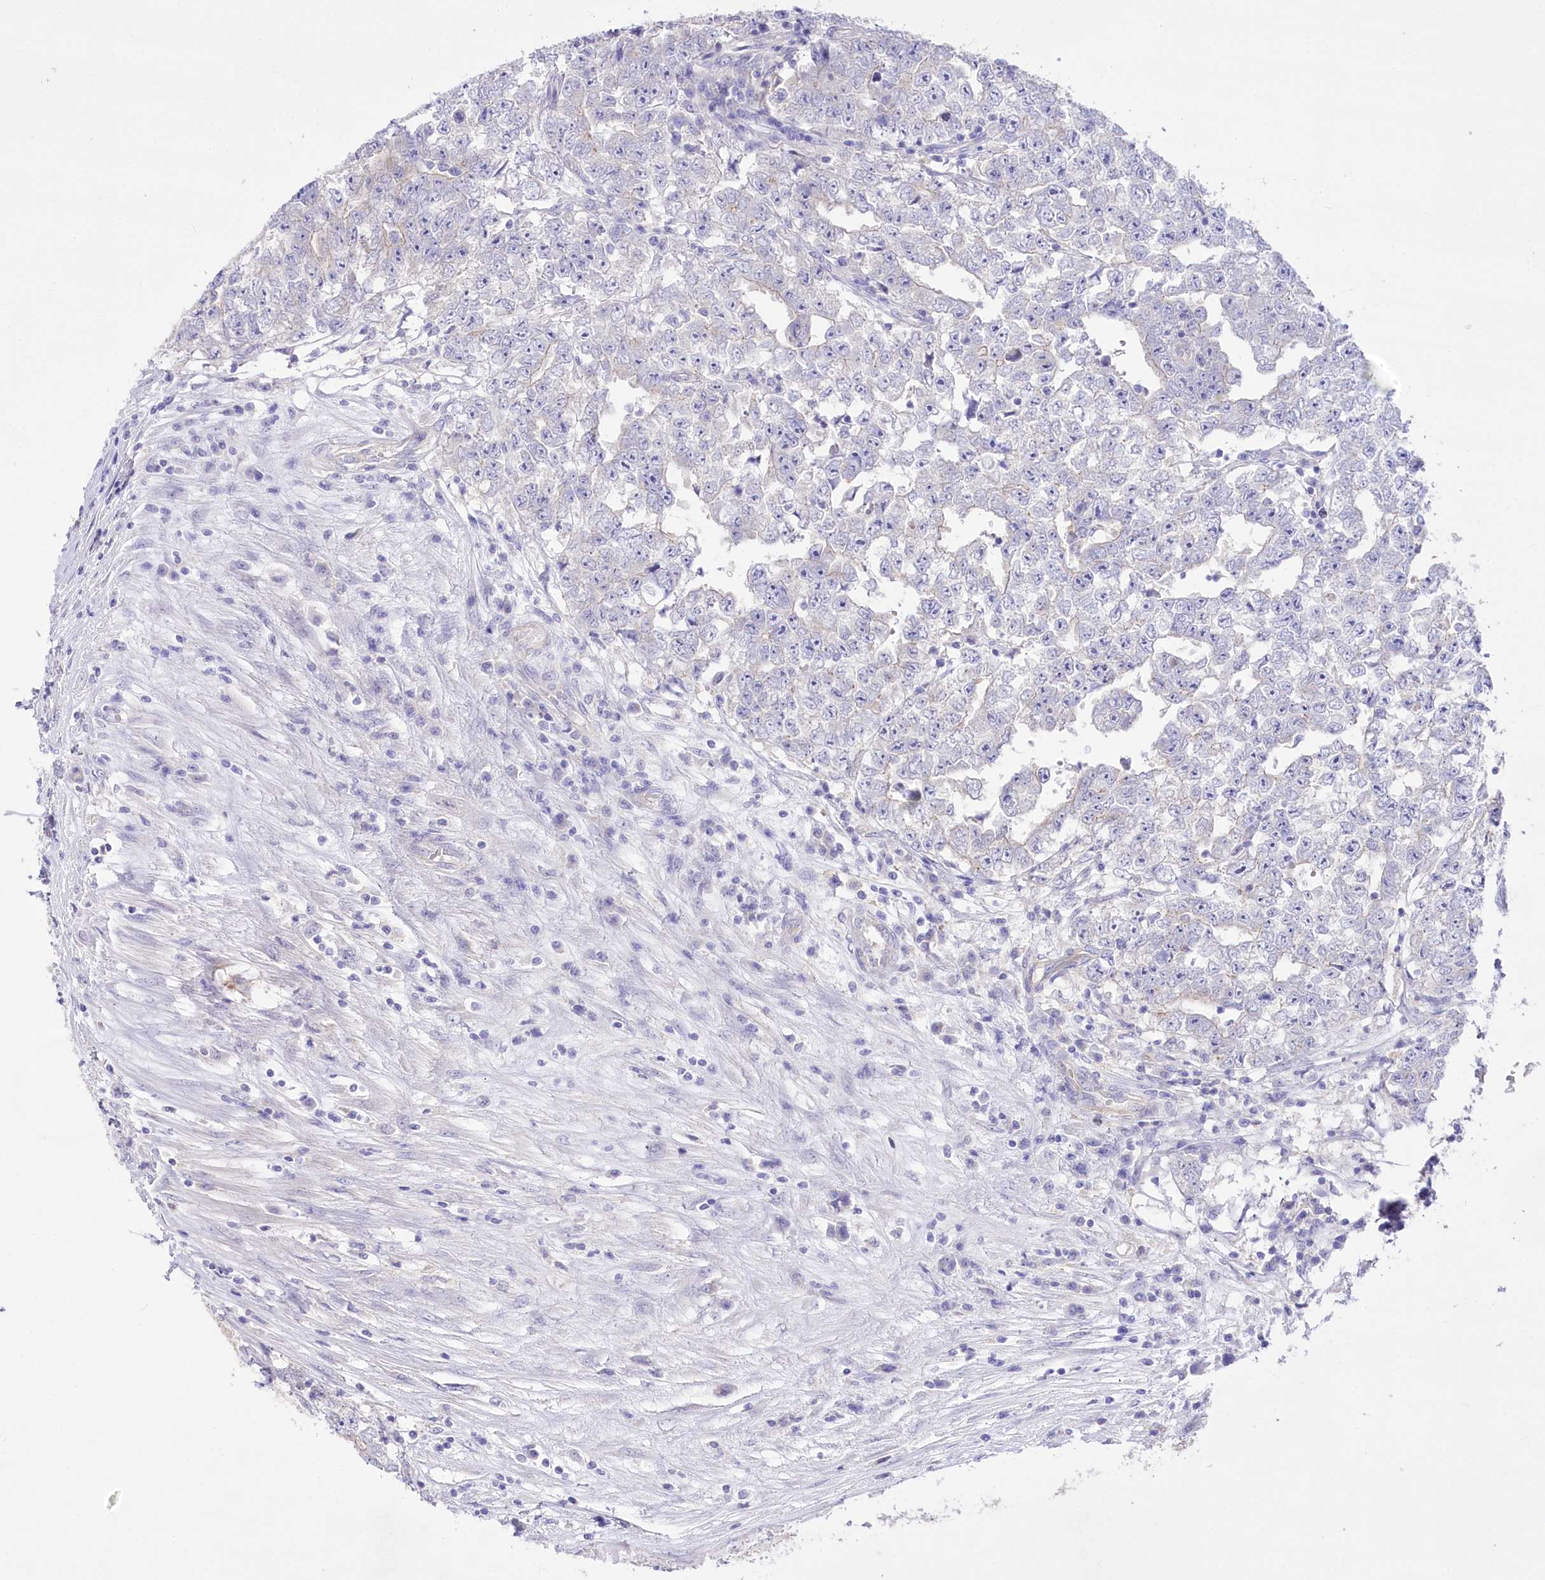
{"staining": {"intensity": "negative", "quantity": "none", "location": "none"}, "tissue": "testis cancer", "cell_type": "Tumor cells", "image_type": "cancer", "snomed": [{"axis": "morphology", "description": "Carcinoma, Embryonal, NOS"}, {"axis": "topography", "description": "Testis"}], "caption": "DAB immunohistochemical staining of human testis cancer (embryonal carcinoma) shows no significant expression in tumor cells. (DAB immunohistochemistry (IHC) with hematoxylin counter stain).", "gene": "LRRC34", "patient": {"sex": "male", "age": 25}}